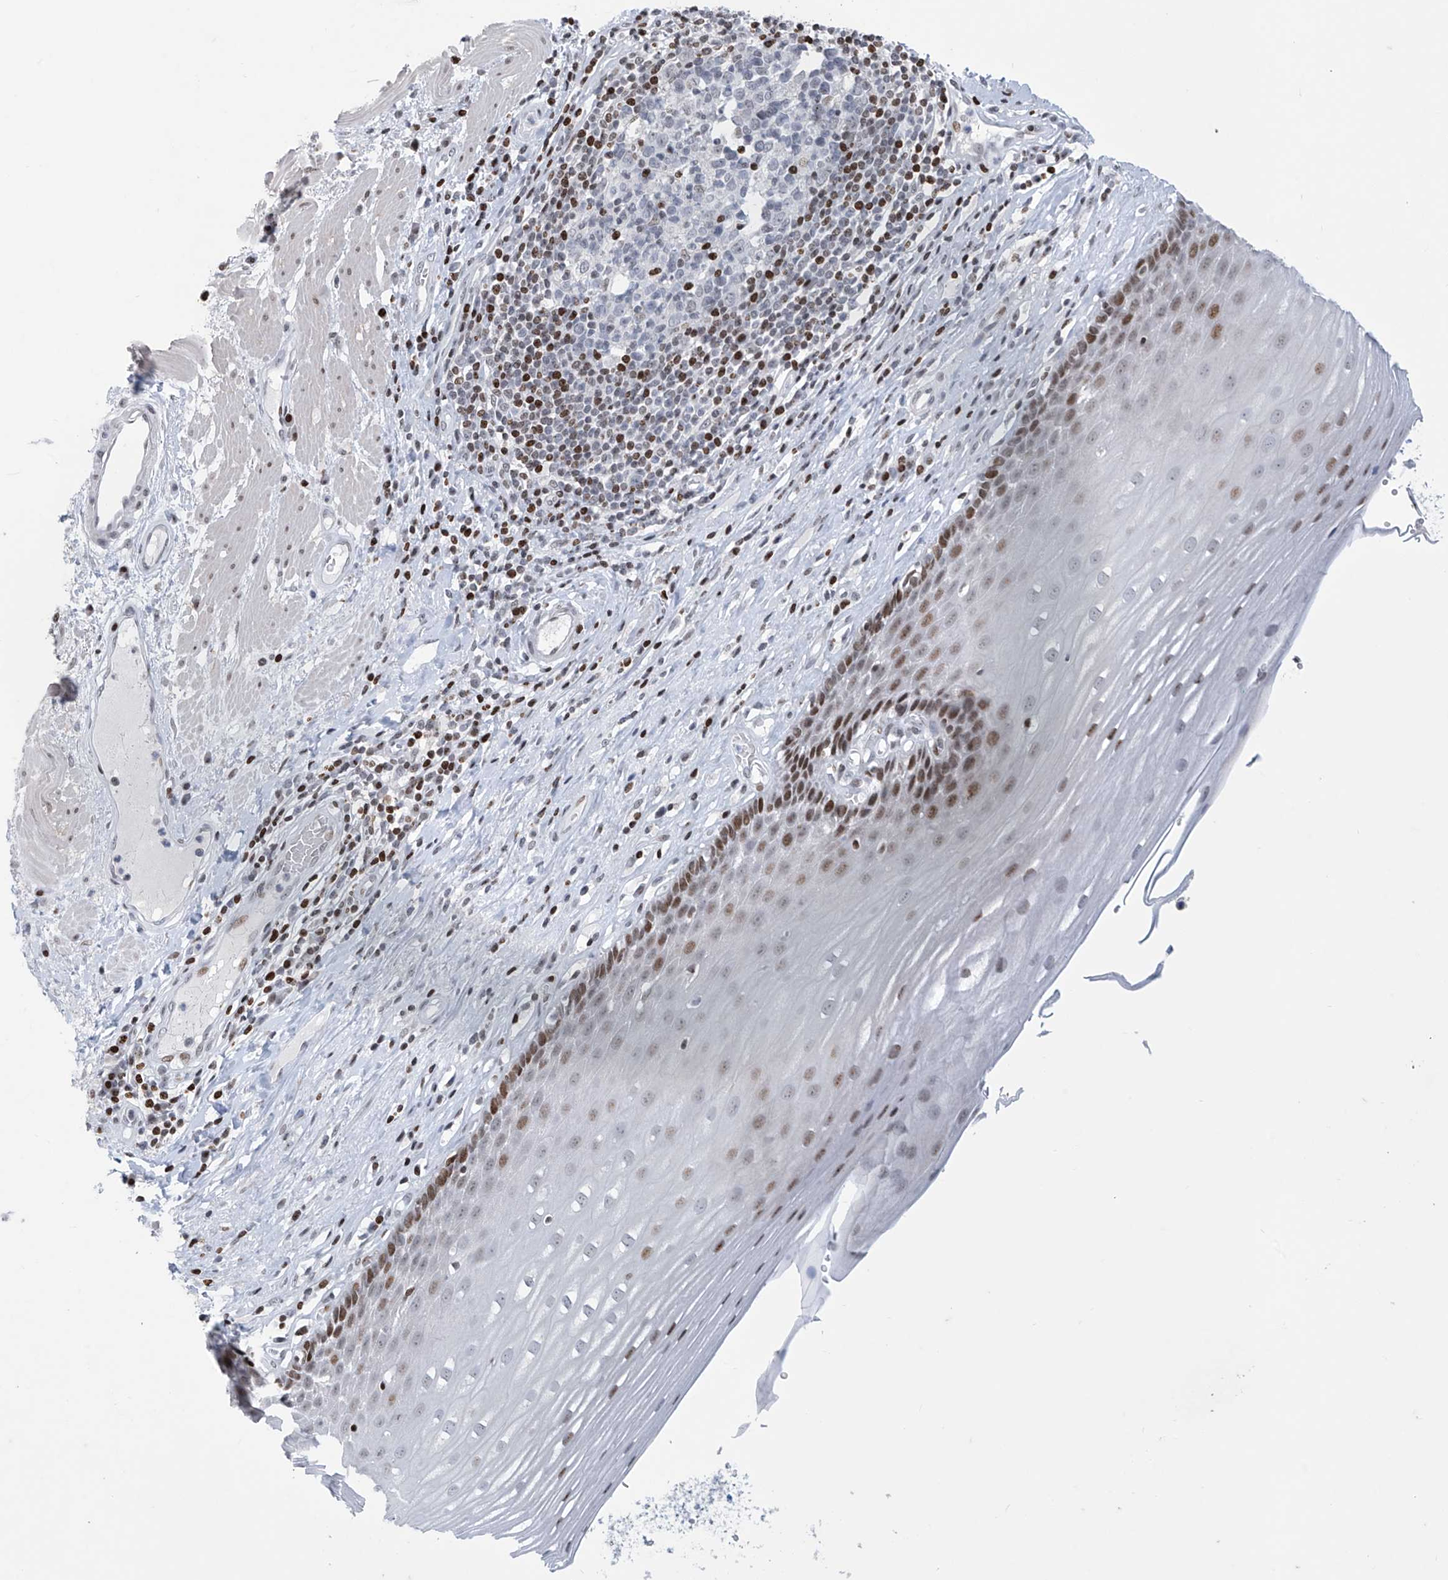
{"staining": {"intensity": "moderate", "quantity": "<25%", "location": "nuclear"}, "tissue": "esophagus", "cell_type": "Squamous epithelial cells", "image_type": "normal", "snomed": [{"axis": "morphology", "description": "Normal tissue, NOS"}, {"axis": "topography", "description": "Esophagus"}], "caption": "IHC micrograph of normal esophagus: esophagus stained using IHC displays low levels of moderate protein expression localized specifically in the nuclear of squamous epithelial cells, appearing as a nuclear brown color.", "gene": "RFX7", "patient": {"sex": "male", "age": 62}}